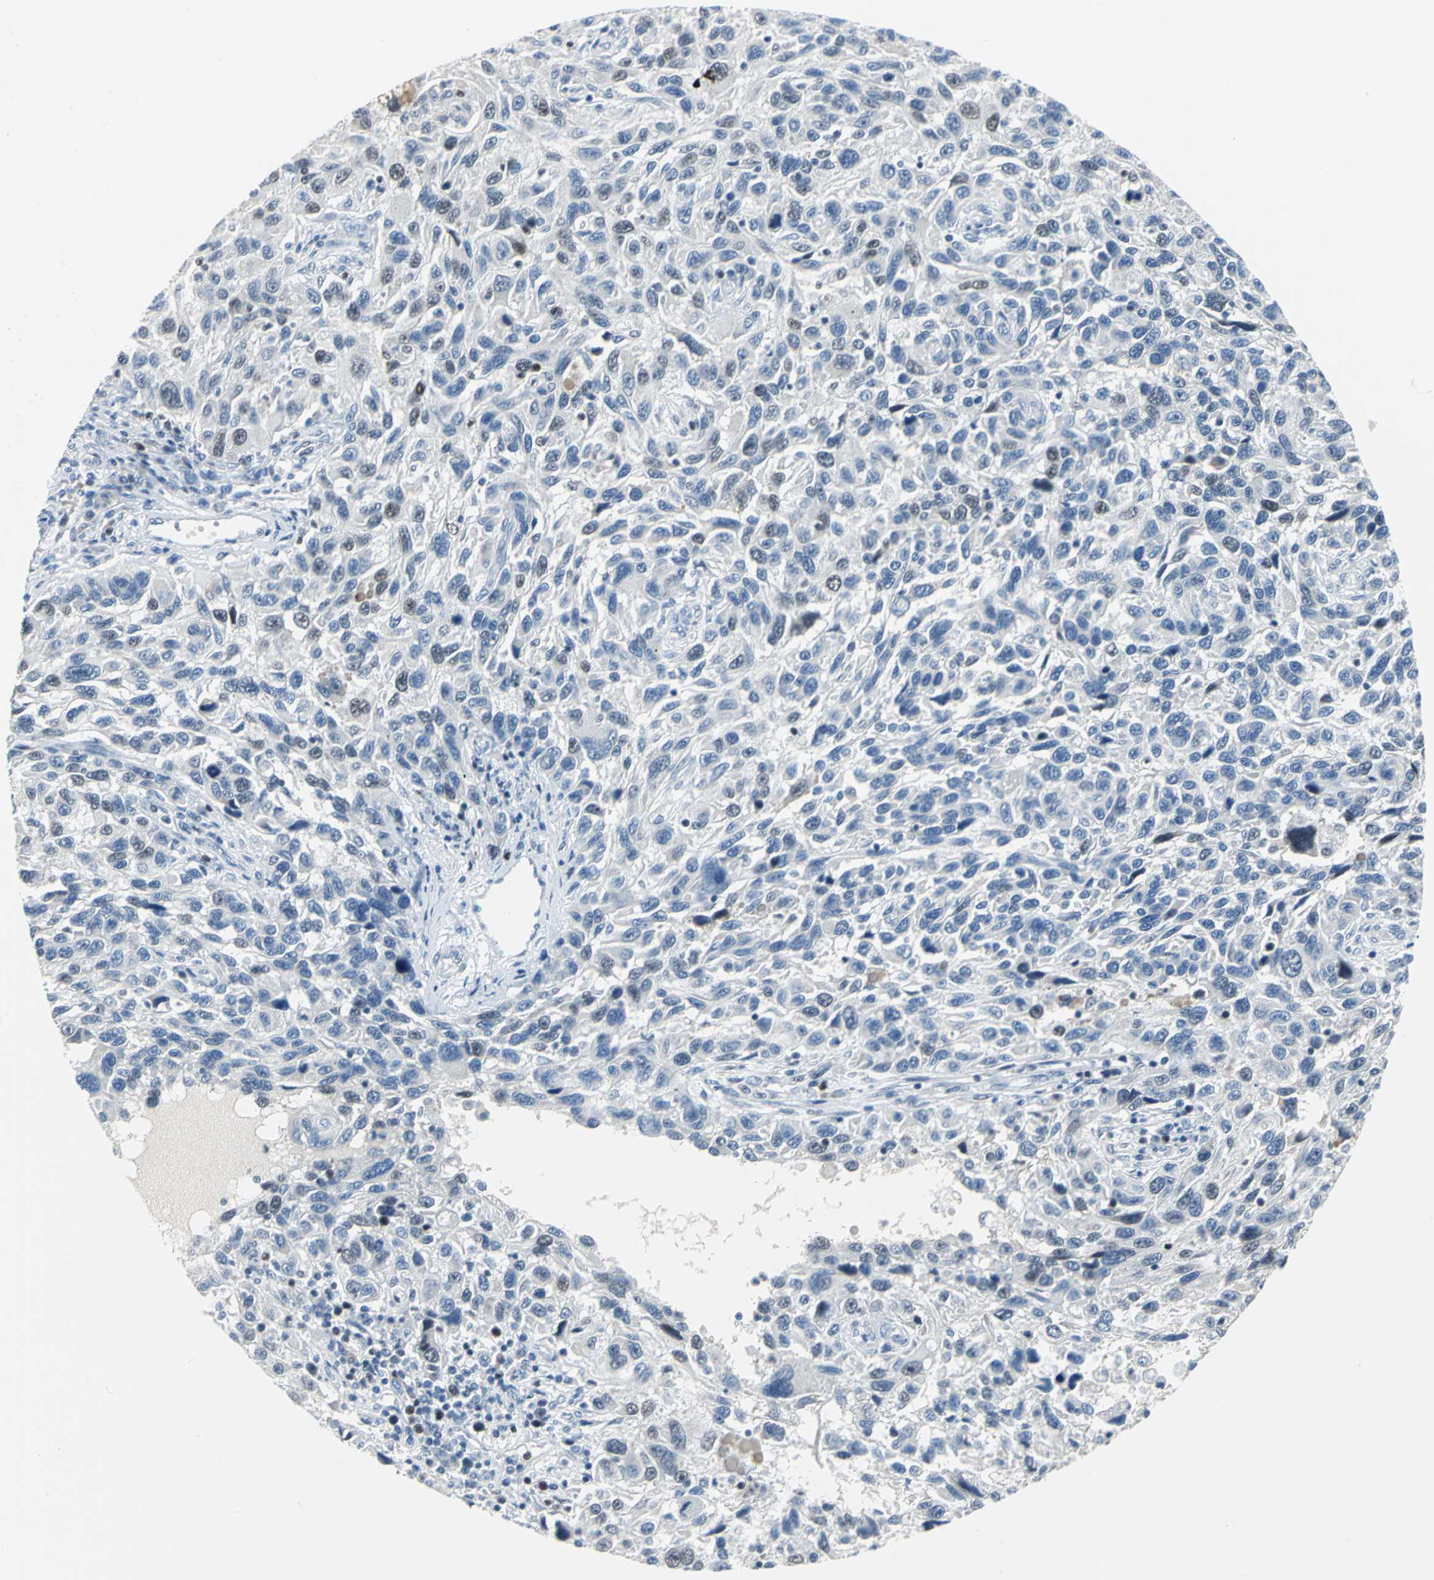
{"staining": {"intensity": "strong", "quantity": "25%-75%", "location": "nuclear"}, "tissue": "melanoma", "cell_type": "Tumor cells", "image_type": "cancer", "snomed": [{"axis": "morphology", "description": "Malignant melanoma, NOS"}, {"axis": "topography", "description": "Skin"}], "caption": "DAB immunohistochemical staining of melanoma demonstrates strong nuclear protein positivity in about 25%-75% of tumor cells.", "gene": "MCM4", "patient": {"sex": "male", "age": 53}}